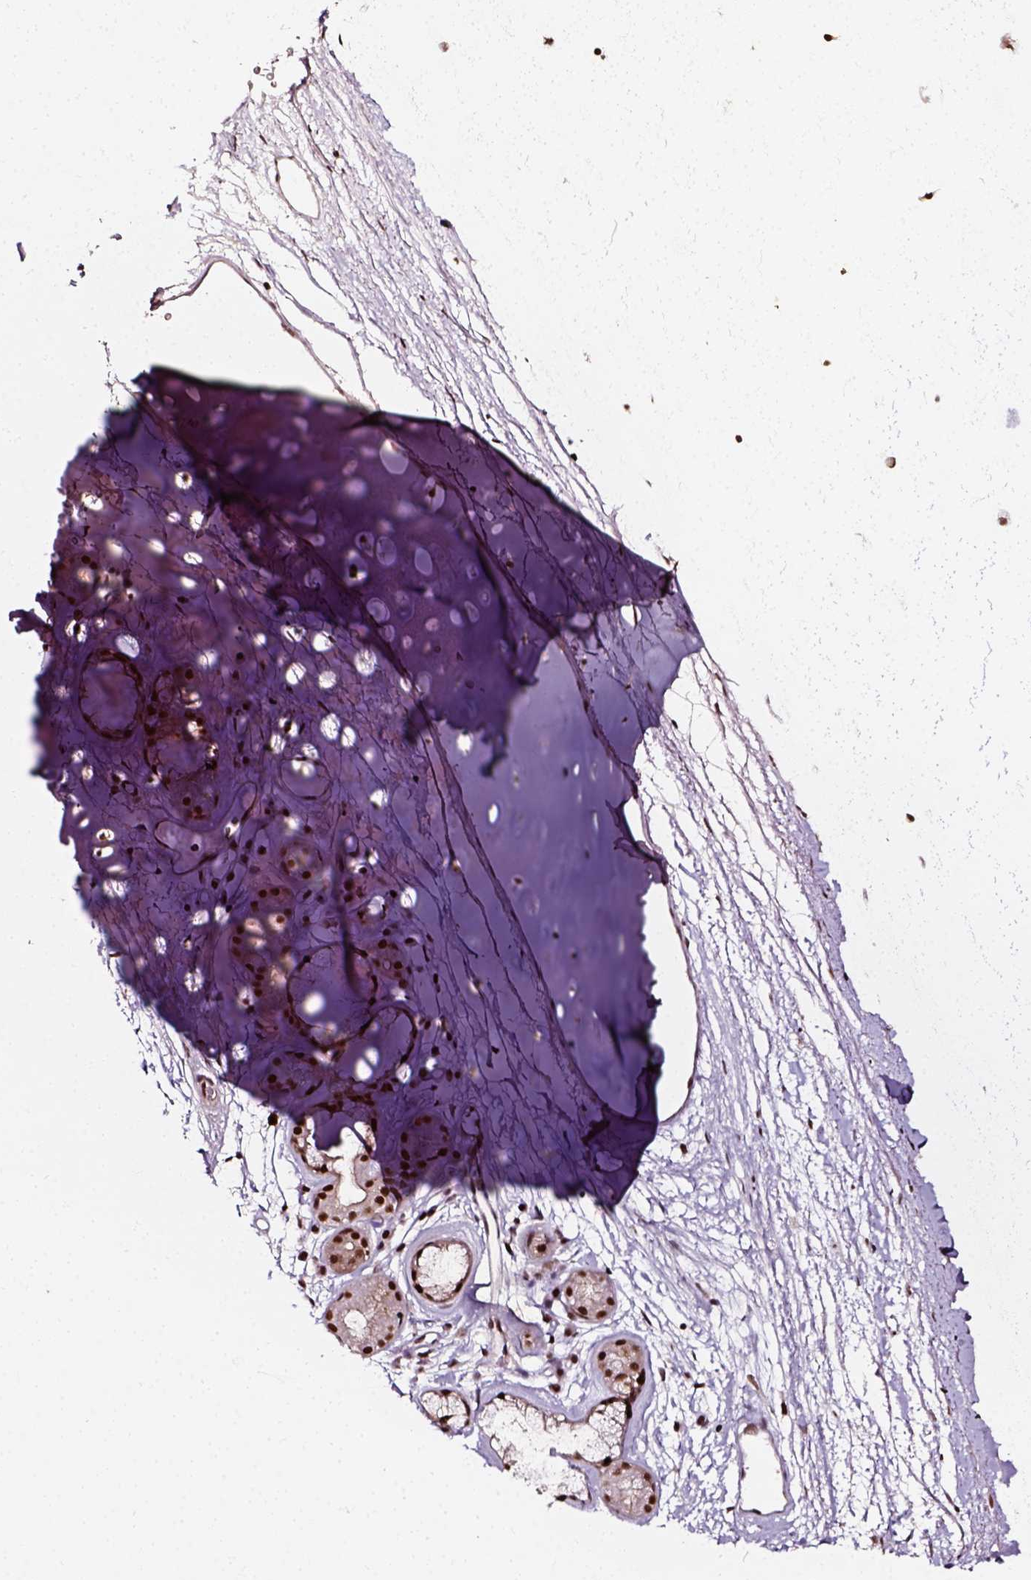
{"staining": {"intensity": "moderate", "quantity": ">75%", "location": "nuclear"}, "tissue": "soft tissue", "cell_type": "Chondrocytes", "image_type": "normal", "snomed": [{"axis": "morphology", "description": "Normal tissue, NOS"}, {"axis": "topography", "description": "Cartilage tissue"}, {"axis": "topography", "description": "Bronchus"}], "caption": "Moderate nuclear positivity for a protein is seen in approximately >75% of chondrocytes of unremarkable soft tissue using immunohistochemistry (IHC).", "gene": "NACC1", "patient": {"sex": "male", "age": 58}}